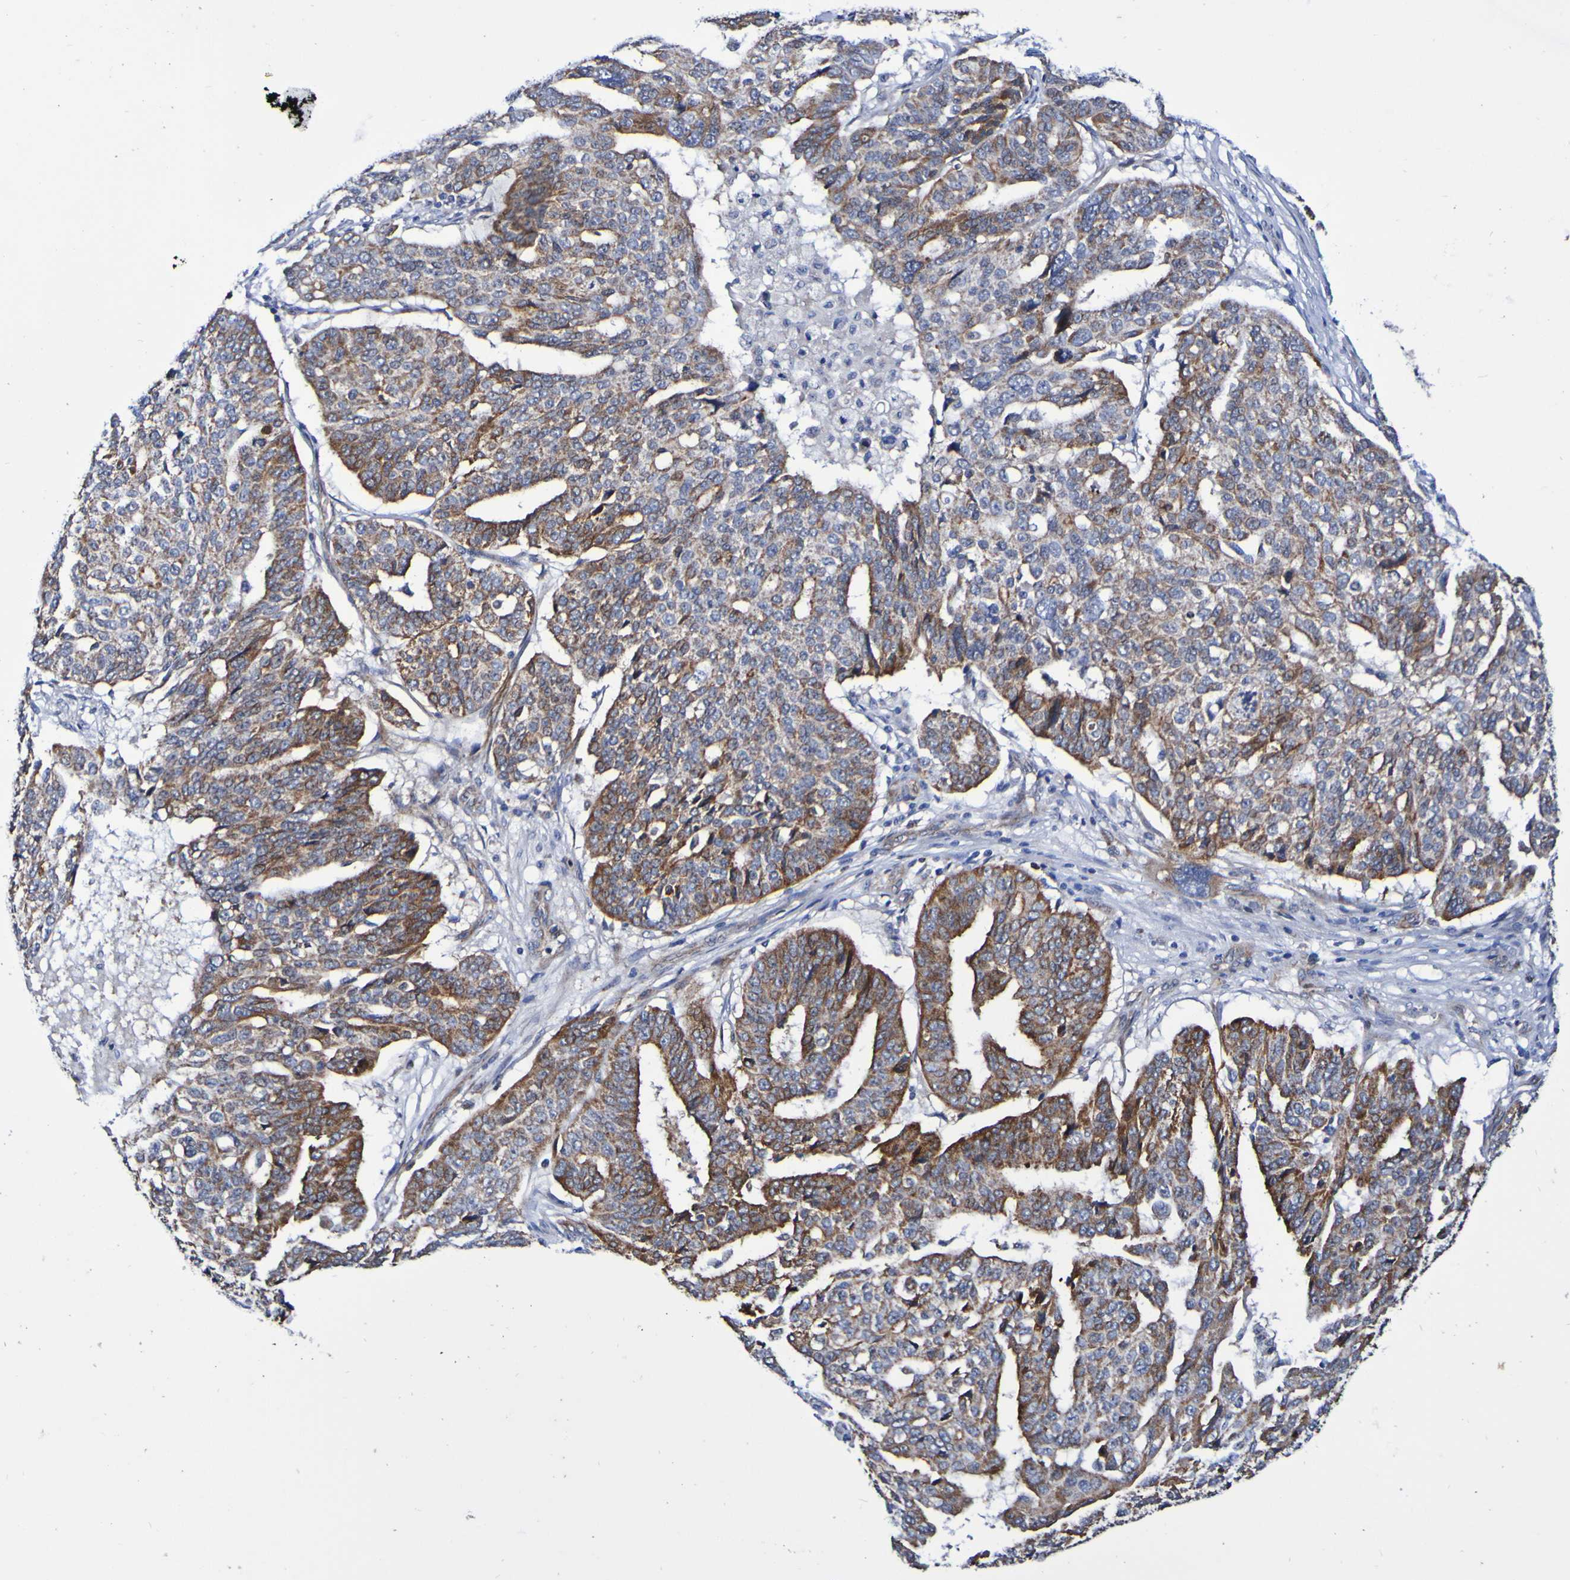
{"staining": {"intensity": "strong", "quantity": "25%-75%", "location": "cytoplasmic/membranous"}, "tissue": "ovarian cancer", "cell_type": "Tumor cells", "image_type": "cancer", "snomed": [{"axis": "morphology", "description": "Cystadenocarcinoma, serous, NOS"}, {"axis": "topography", "description": "Ovary"}], "caption": "Strong cytoplasmic/membranous expression for a protein is appreciated in about 25%-75% of tumor cells of ovarian serous cystadenocarcinoma using IHC.", "gene": "GJB1", "patient": {"sex": "female", "age": 59}}